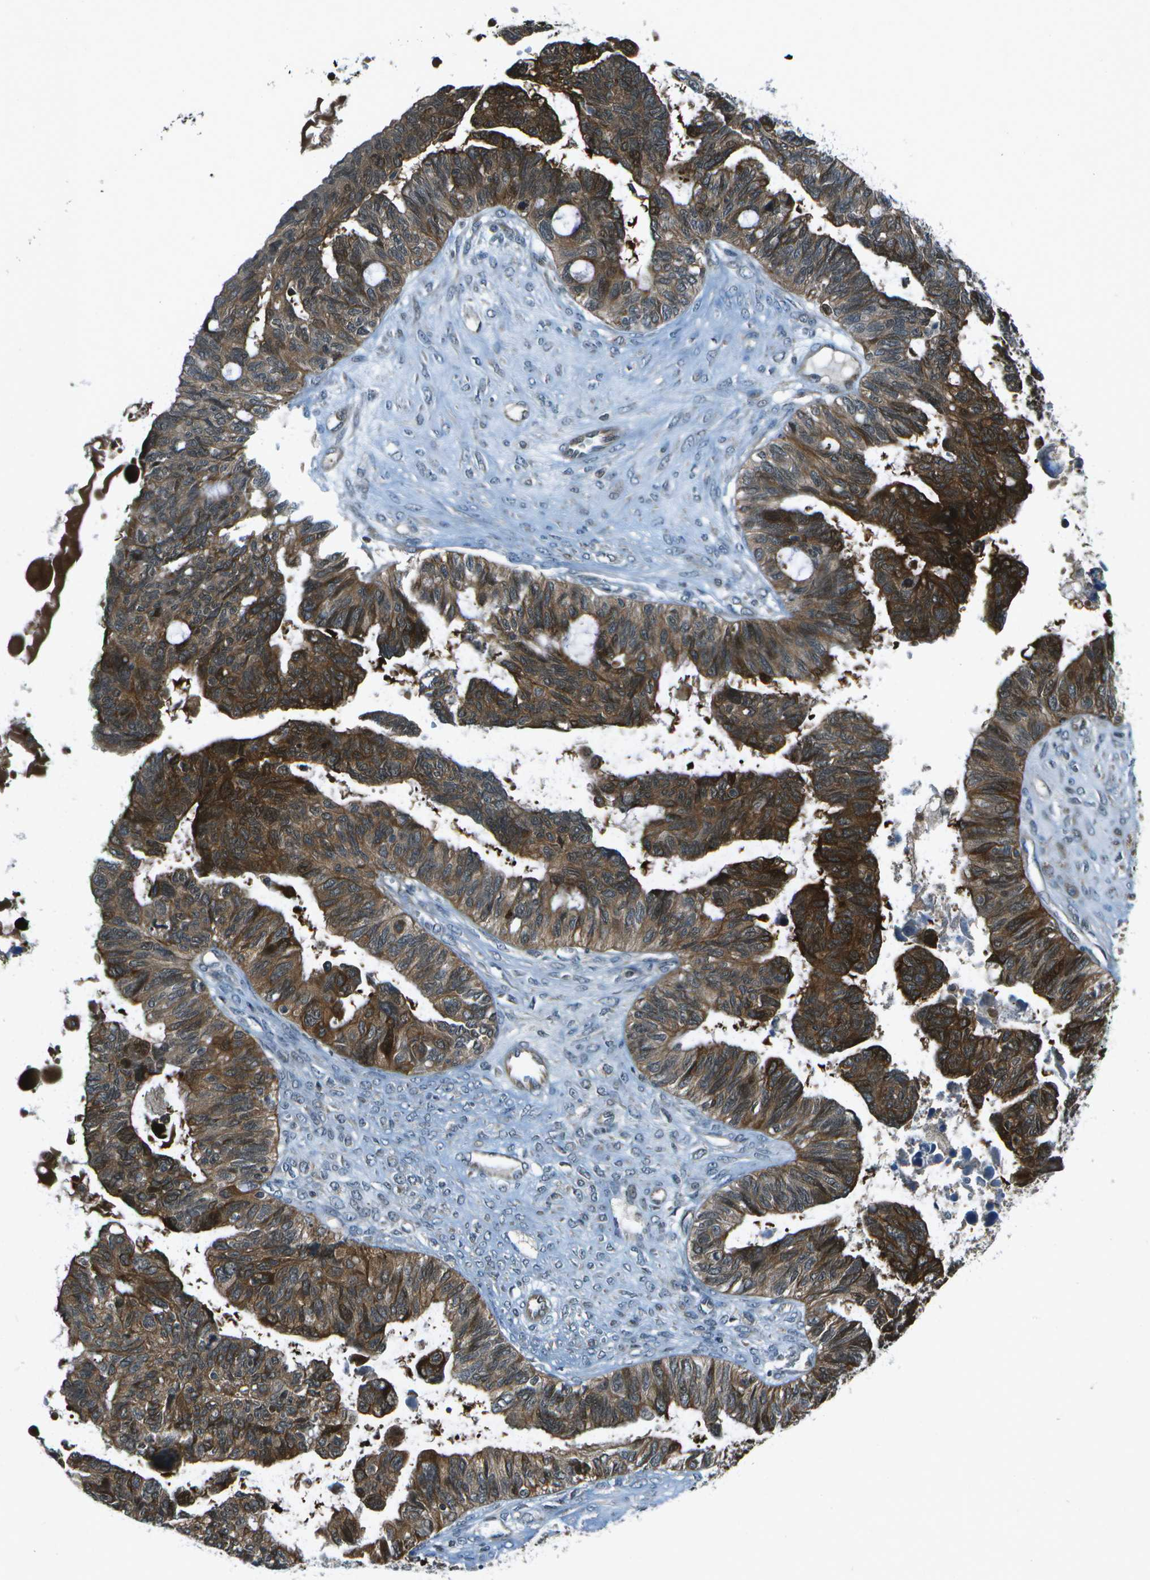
{"staining": {"intensity": "strong", "quantity": ">75%", "location": "cytoplasmic/membranous"}, "tissue": "ovarian cancer", "cell_type": "Tumor cells", "image_type": "cancer", "snomed": [{"axis": "morphology", "description": "Cystadenocarcinoma, serous, NOS"}, {"axis": "topography", "description": "Ovary"}], "caption": "Strong cytoplasmic/membranous protein staining is identified in approximately >75% of tumor cells in ovarian cancer (serous cystadenocarcinoma).", "gene": "TMEM19", "patient": {"sex": "female", "age": 79}}